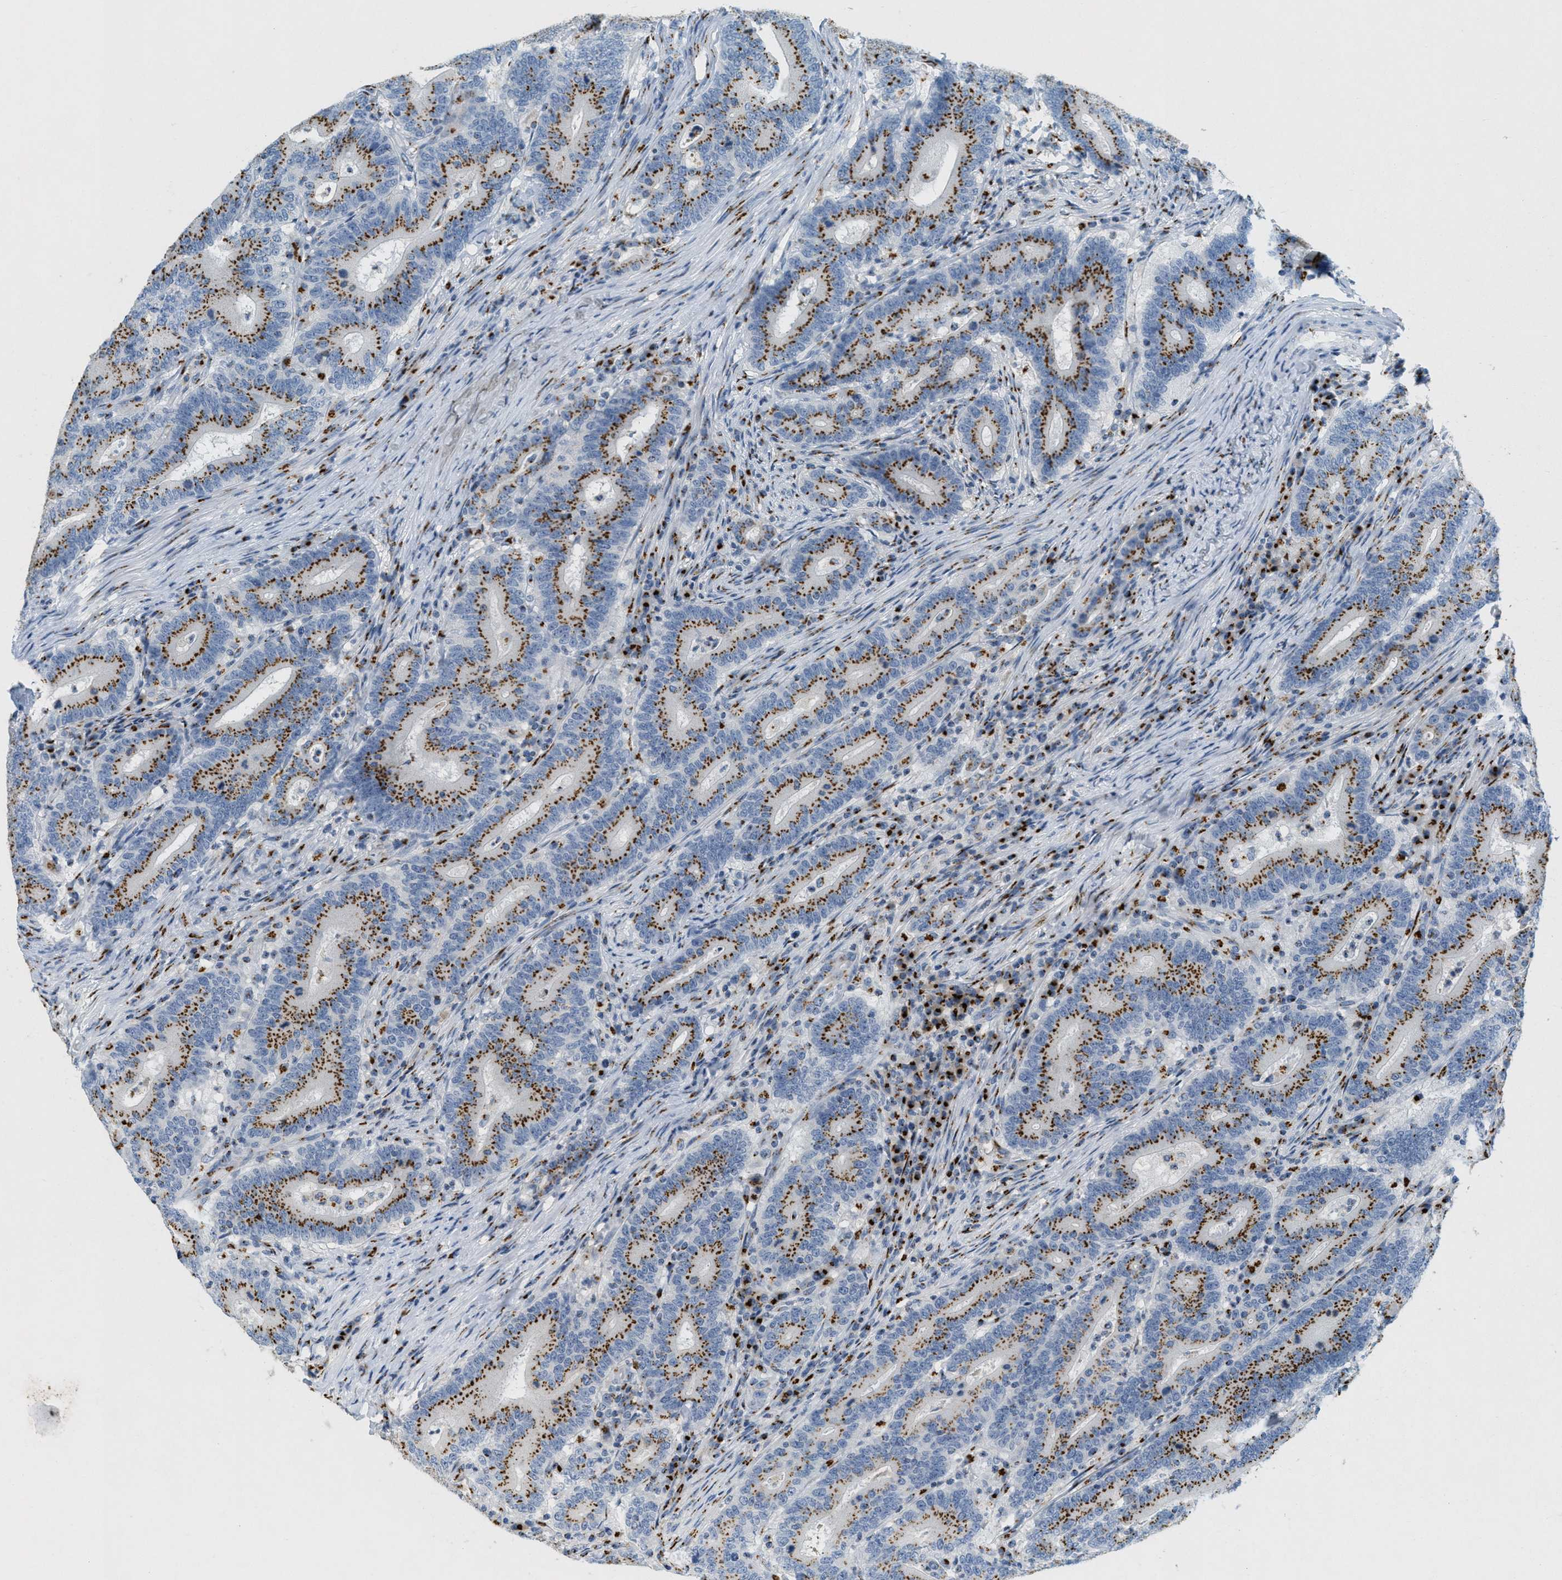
{"staining": {"intensity": "strong", "quantity": "25%-75%", "location": "cytoplasmic/membranous"}, "tissue": "colorectal cancer", "cell_type": "Tumor cells", "image_type": "cancer", "snomed": [{"axis": "morphology", "description": "Adenocarcinoma, NOS"}, {"axis": "topography", "description": "Colon"}], "caption": "There is high levels of strong cytoplasmic/membranous staining in tumor cells of colorectal cancer, as demonstrated by immunohistochemical staining (brown color).", "gene": "ENTPD4", "patient": {"sex": "female", "age": 66}}